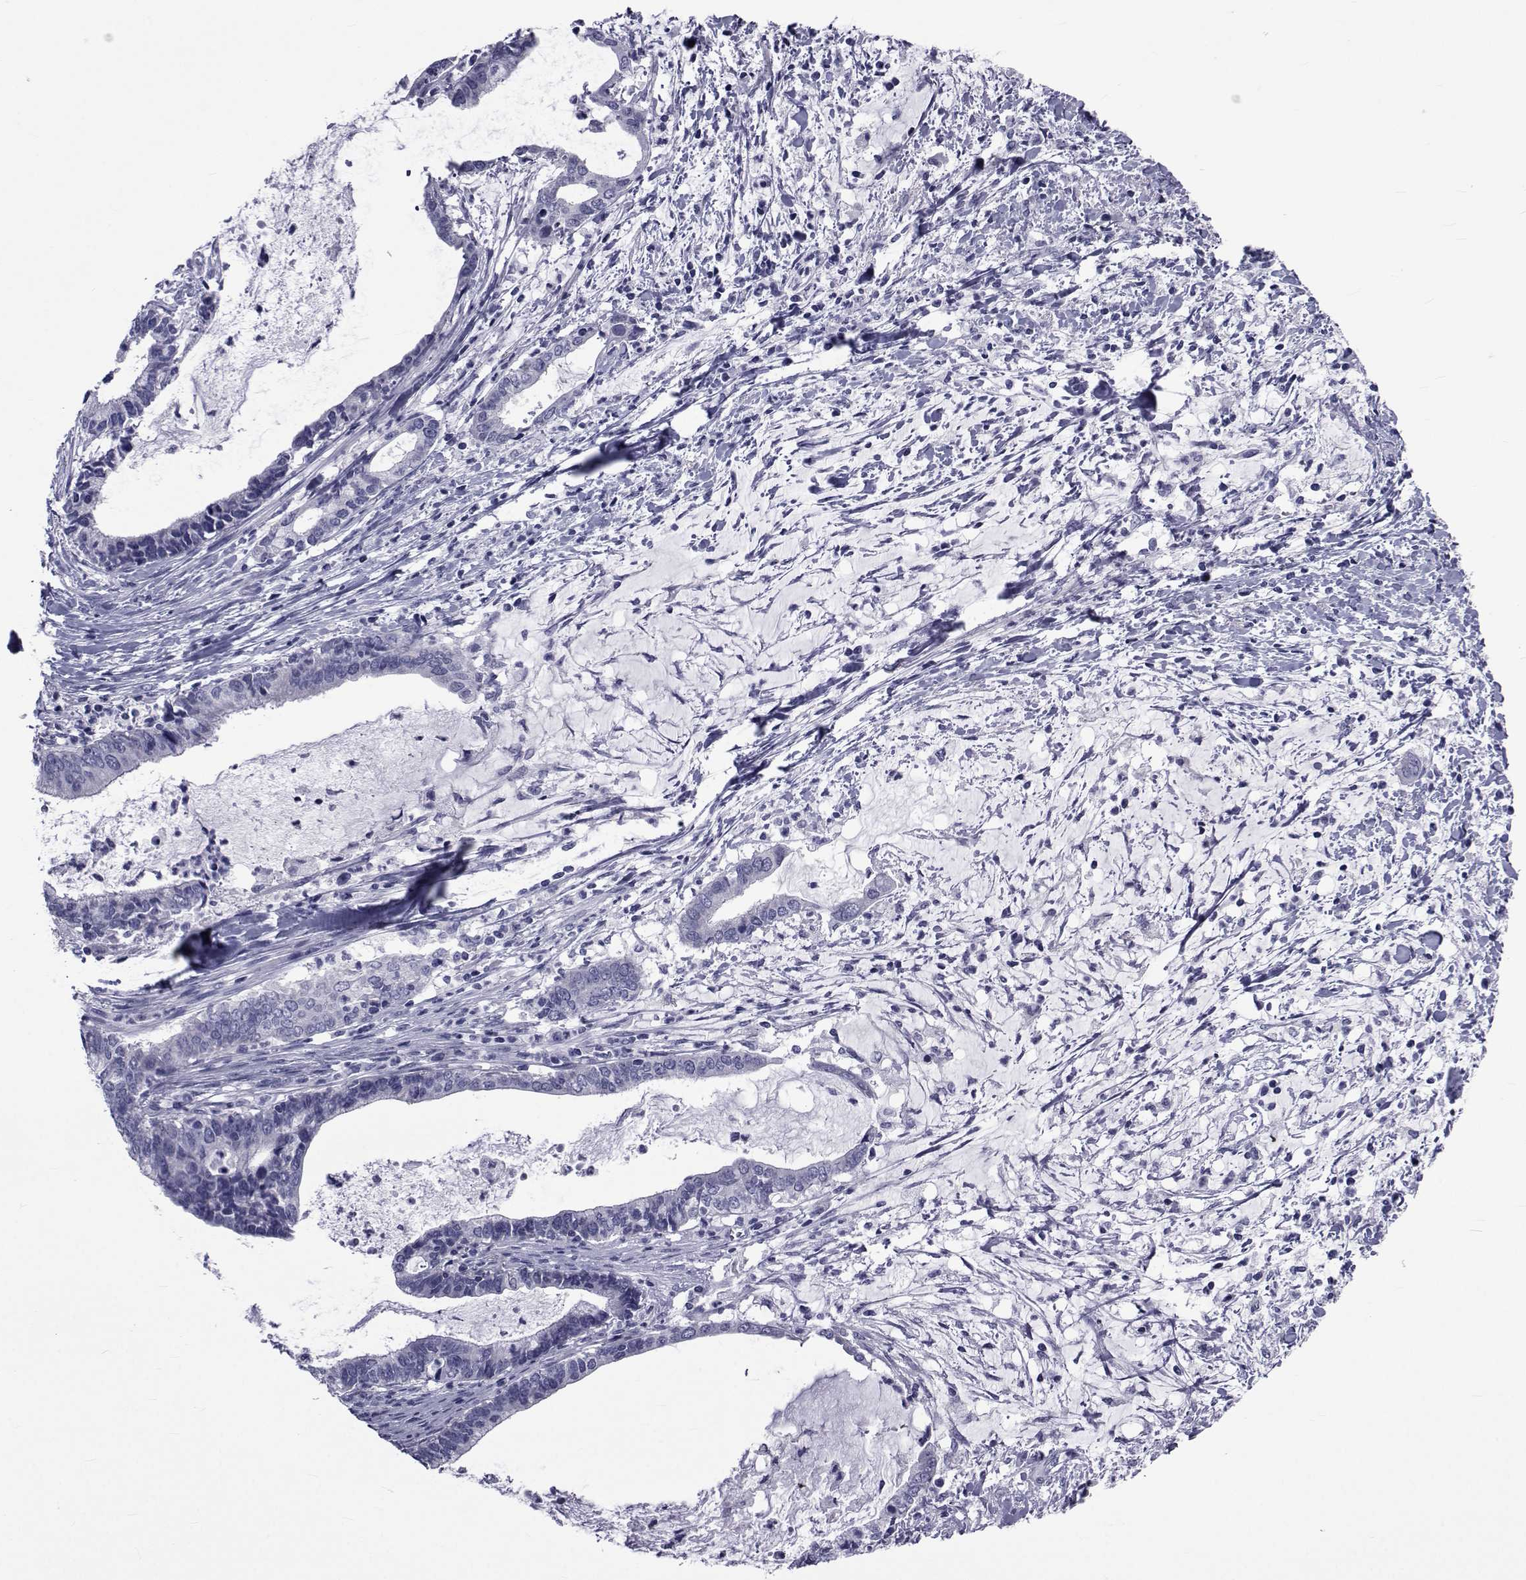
{"staining": {"intensity": "negative", "quantity": "none", "location": "none"}, "tissue": "cervical cancer", "cell_type": "Tumor cells", "image_type": "cancer", "snomed": [{"axis": "morphology", "description": "Adenocarcinoma, NOS"}, {"axis": "topography", "description": "Cervix"}], "caption": "This is an immunohistochemistry micrograph of human adenocarcinoma (cervical). There is no positivity in tumor cells.", "gene": "GKAP1", "patient": {"sex": "female", "age": 42}}